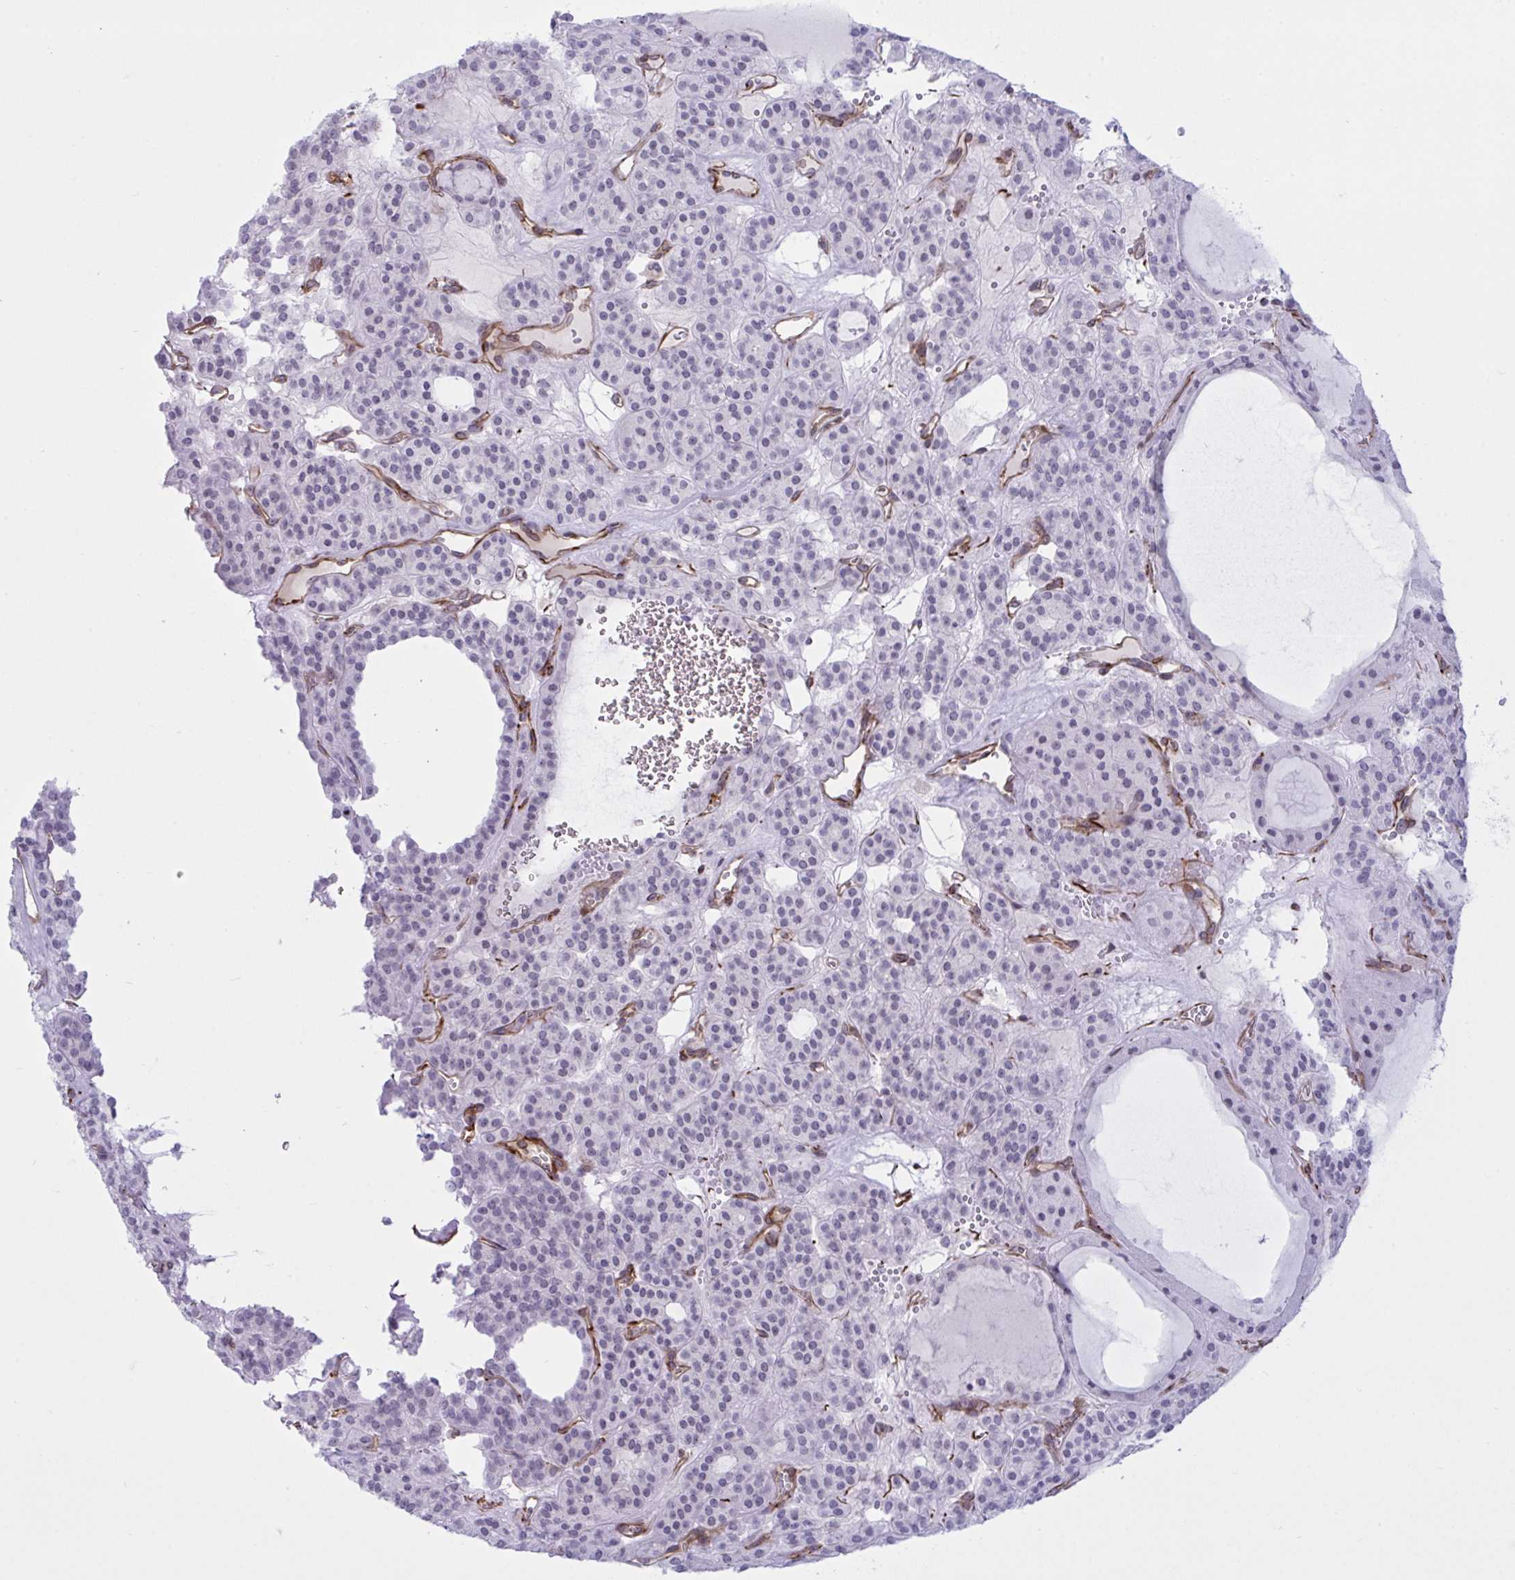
{"staining": {"intensity": "negative", "quantity": "none", "location": "none"}, "tissue": "thyroid cancer", "cell_type": "Tumor cells", "image_type": "cancer", "snomed": [{"axis": "morphology", "description": "Follicular adenoma carcinoma, NOS"}, {"axis": "topography", "description": "Thyroid gland"}], "caption": "Micrograph shows no significant protein staining in tumor cells of thyroid cancer (follicular adenoma carcinoma).", "gene": "PRRT4", "patient": {"sex": "female", "age": 63}}